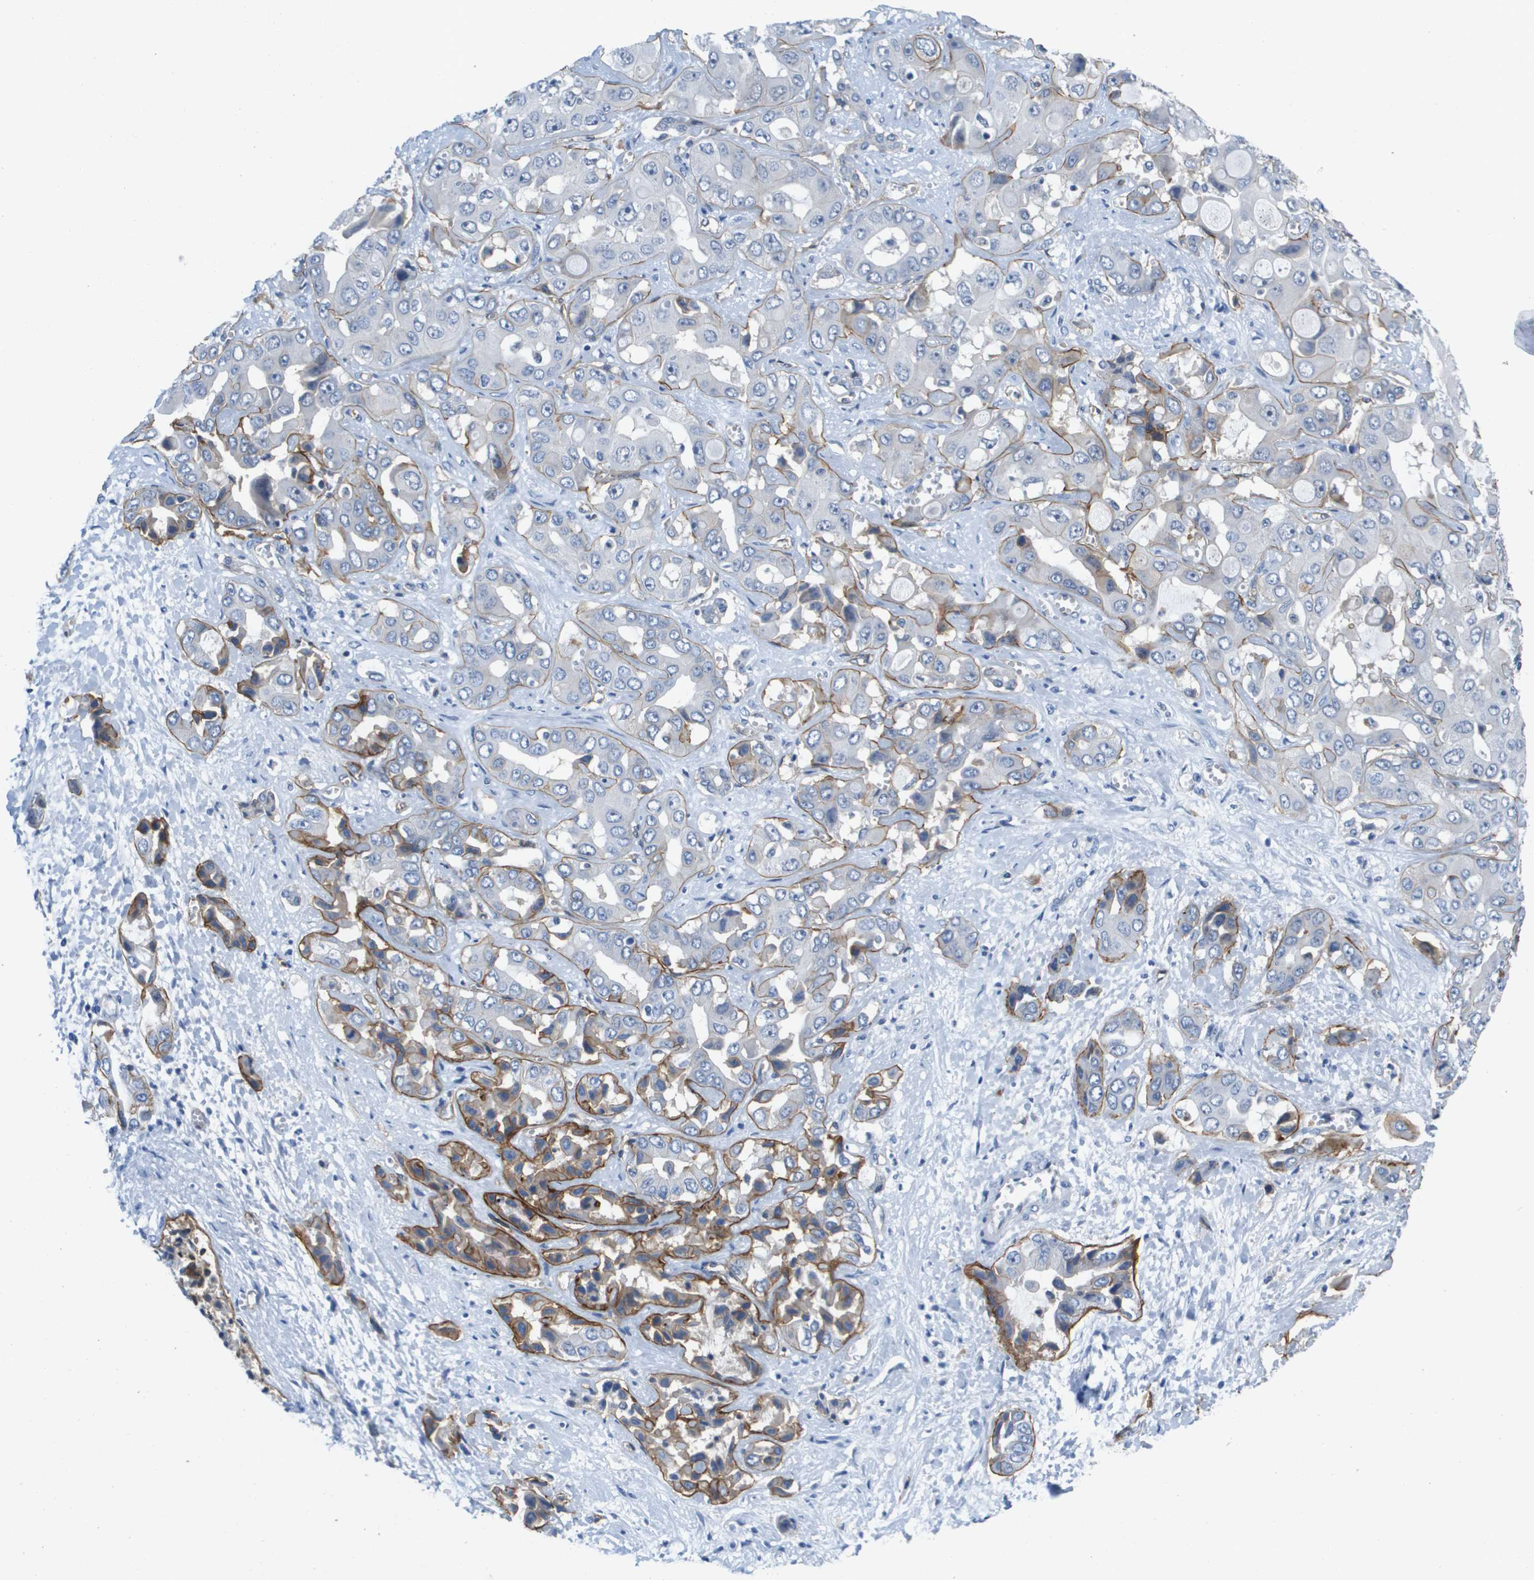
{"staining": {"intensity": "moderate", "quantity": "25%-75%", "location": "cytoplasmic/membranous"}, "tissue": "liver cancer", "cell_type": "Tumor cells", "image_type": "cancer", "snomed": [{"axis": "morphology", "description": "Cholangiocarcinoma"}, {"axis": "topography", "description": "Liver"}], "caption": "Immunohistochemistry histopathology image of liver cancer (cholangiocarcinoma) stained for a protein (brown), which demonstrates medium levels of moderate cytoplasmic/membranous staining in approximately 25%-75% of tumor cells.", "gene": "ITGA6", "patient": {"sex": "female", "age": 52}}